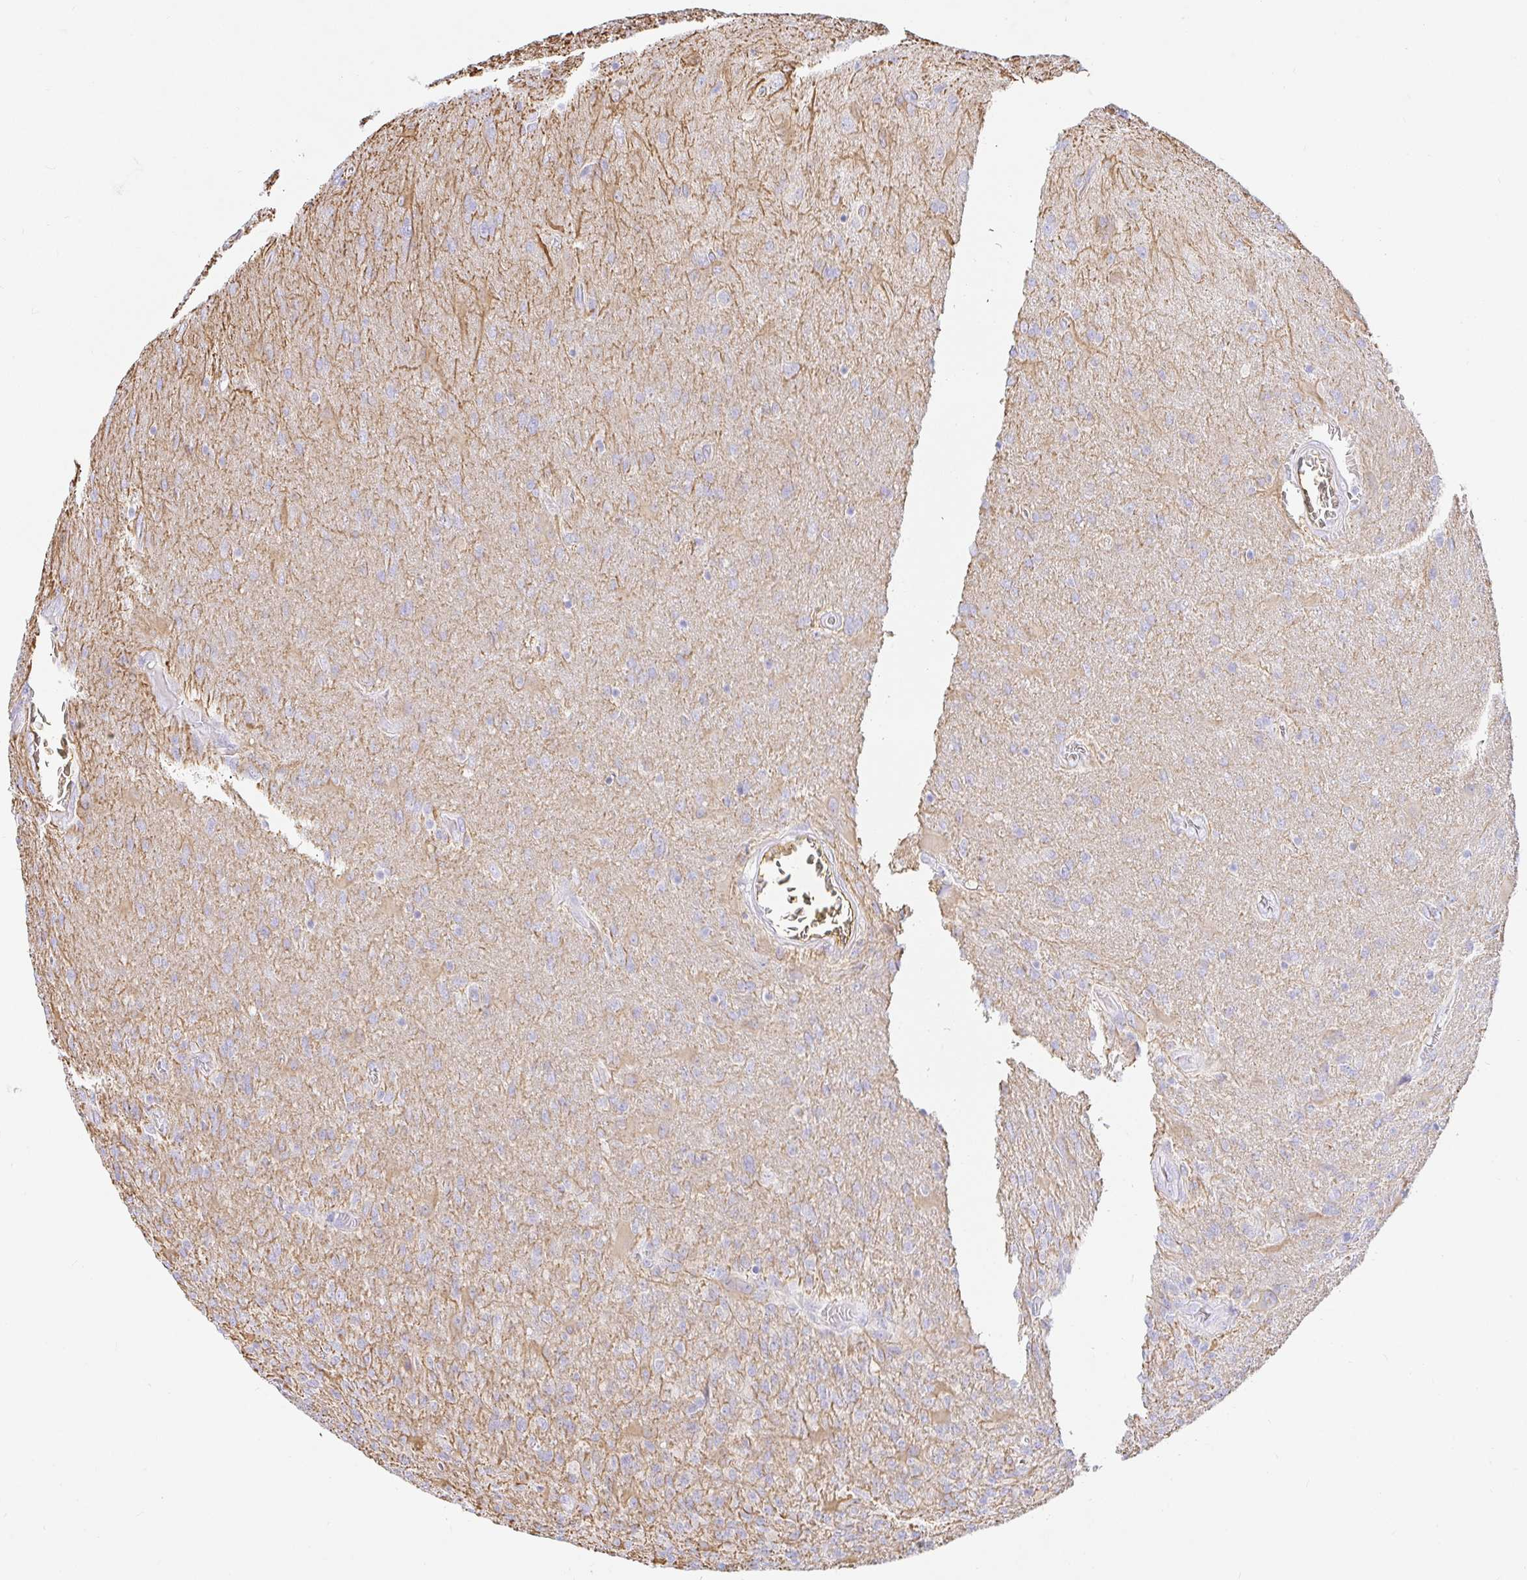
{"staining": {"intensity": "negative", "quantity": "none", "location": "none"}, "tissue": "glioma", "cell_type": "Tumor cells", "image_type": "cancer", "snomed": [{"axis": "morphology", "description": "Glioma, malignant, High grade"}, {"axis": "topography", "description": "Brain"}], "caption": "The image demonstrates no staining of tumor cells in glioma.", "gene": "NR2E1", "patient": {"sex": "male", "age": 61}}